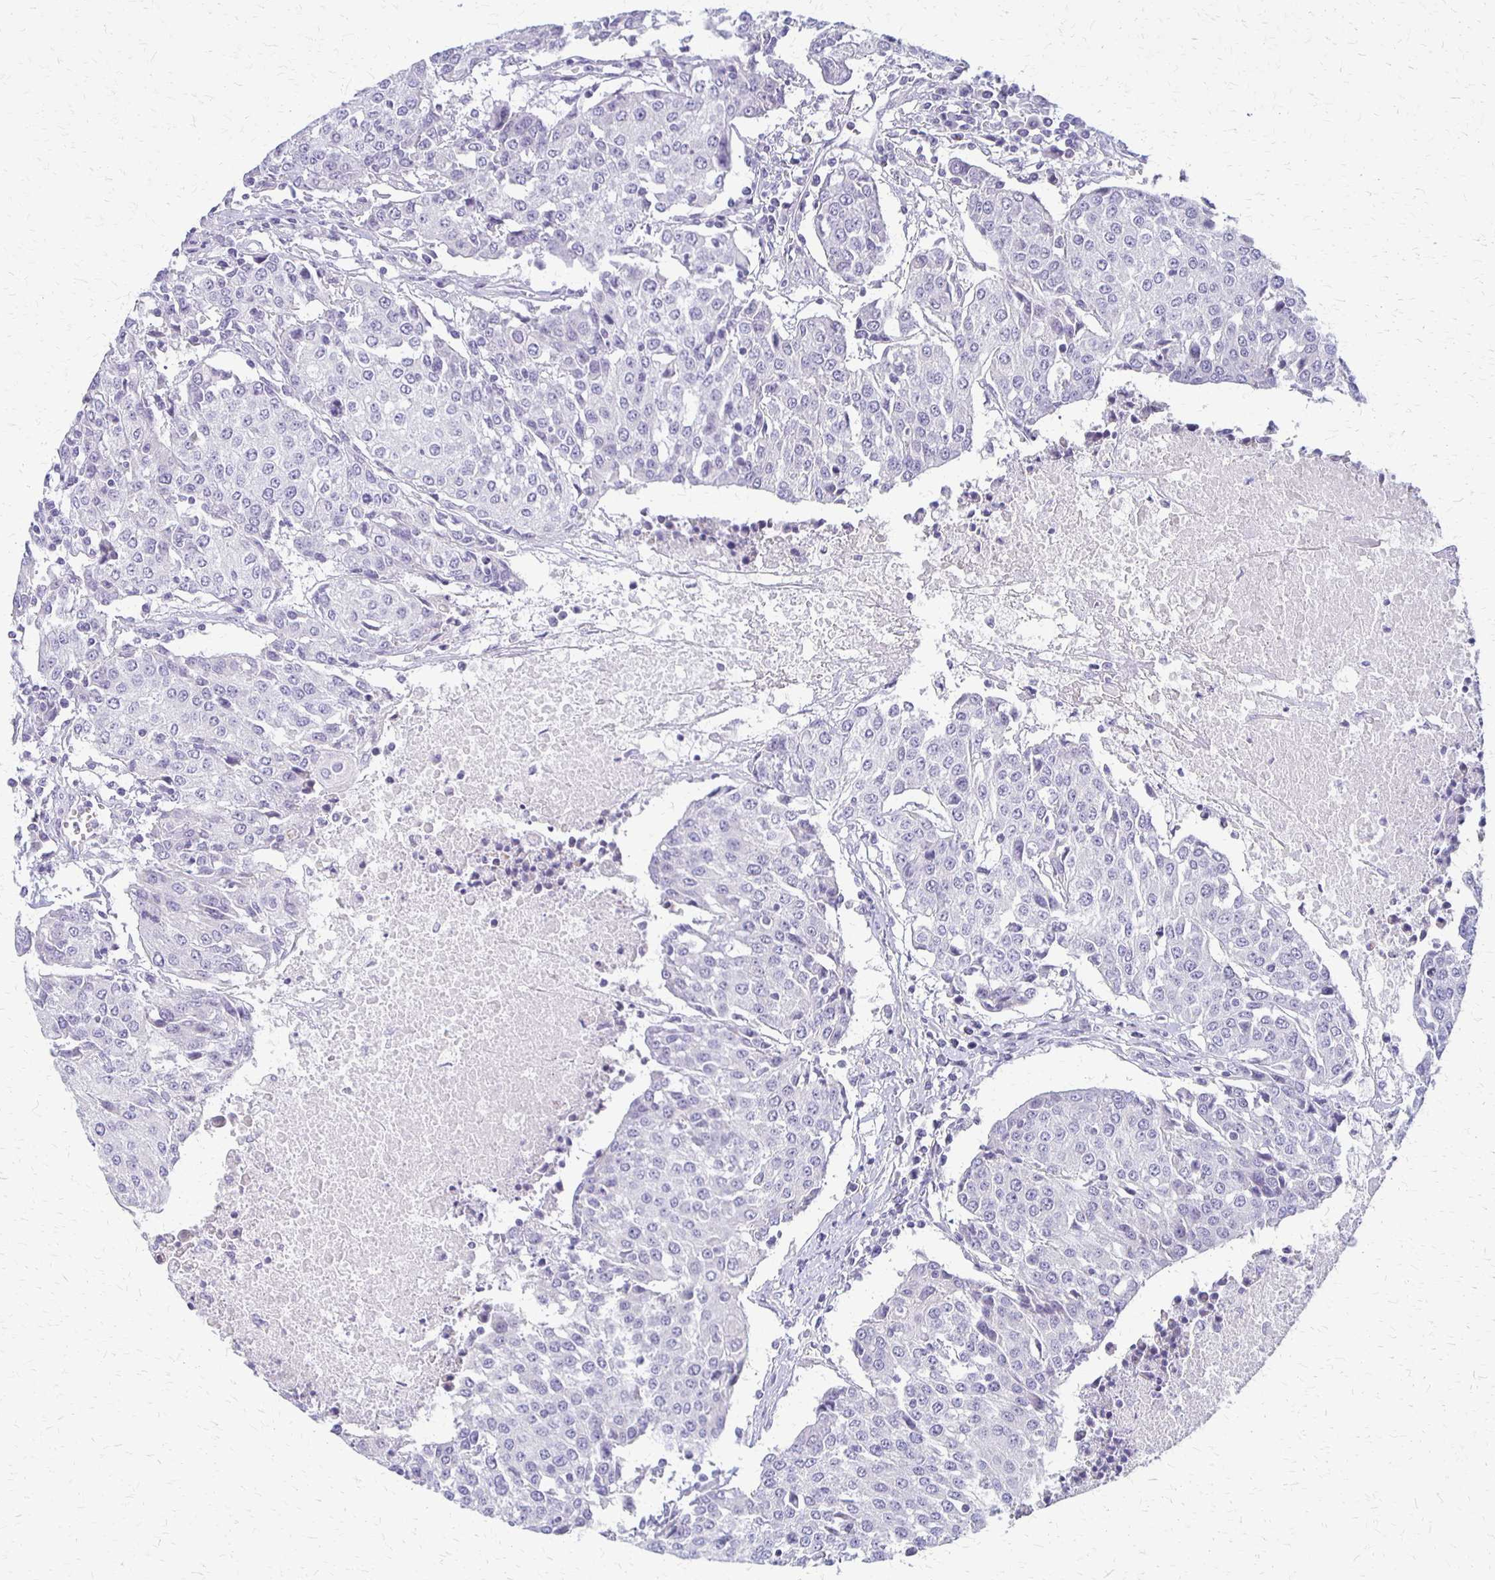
{"staining": {"intensity": "negative", "quantity": "none", "location": "none"}, "tissue": "urothelial cancer", "cell_type": "Tumor cells", "image_type": "cancer", "snomed": [{"axis": "morphology", "description": "Urothelial carcinoma, High grade"}, {"axis": "topography", "description": "Urinary bladder"}], "caption": "Immunohistochemistry (IHC) histopathology image of human urothelial cancer stained for a protein (brown), which exhibits no staining in tumor cells.", "gene": "RHOC", "patient": {"sex": "female", "age": 85}}